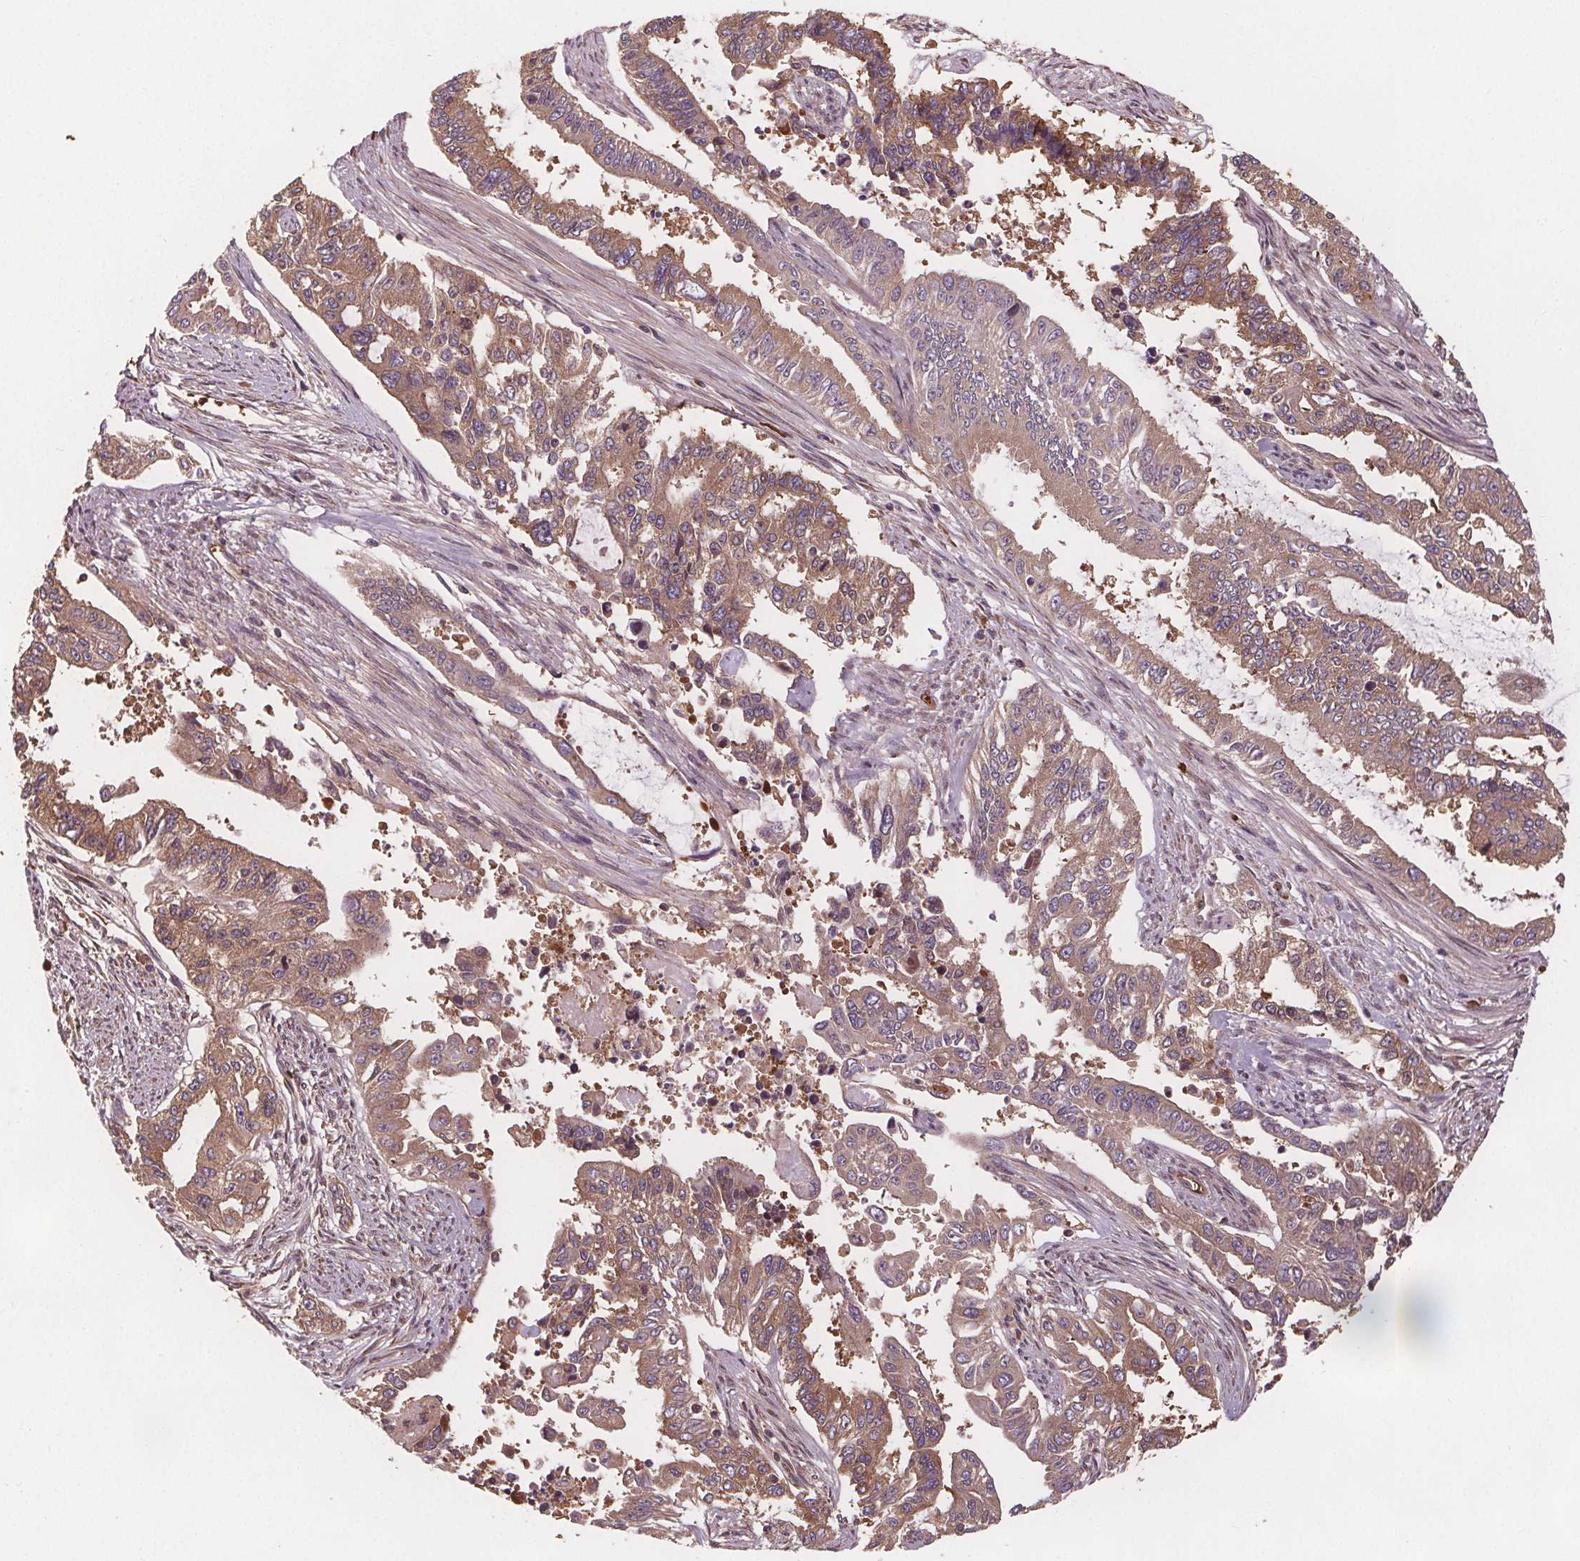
{"staining": {"intensity": "moderate", "quantity": ">75%", "location": "cytoplasmic/membranous"}, "tissue": "endometrial cancer", "cell_type": "Tumor cells", "image_type": "cancer", "snomed": [{"axis": "morphology", "description": "Adenocarcinoma, NOS"}, {"axis": "topography", "description": "Uterus"}], "caption": "There is medium levels of moderate cytoplasmic/membranous staining in tumor cells of adenocarcinoma (endometrial), as demonstrated by immunohistochemical staining (brown color).", "gene": "EIF3D", "patient": {"sex": "female", "age": 59}}